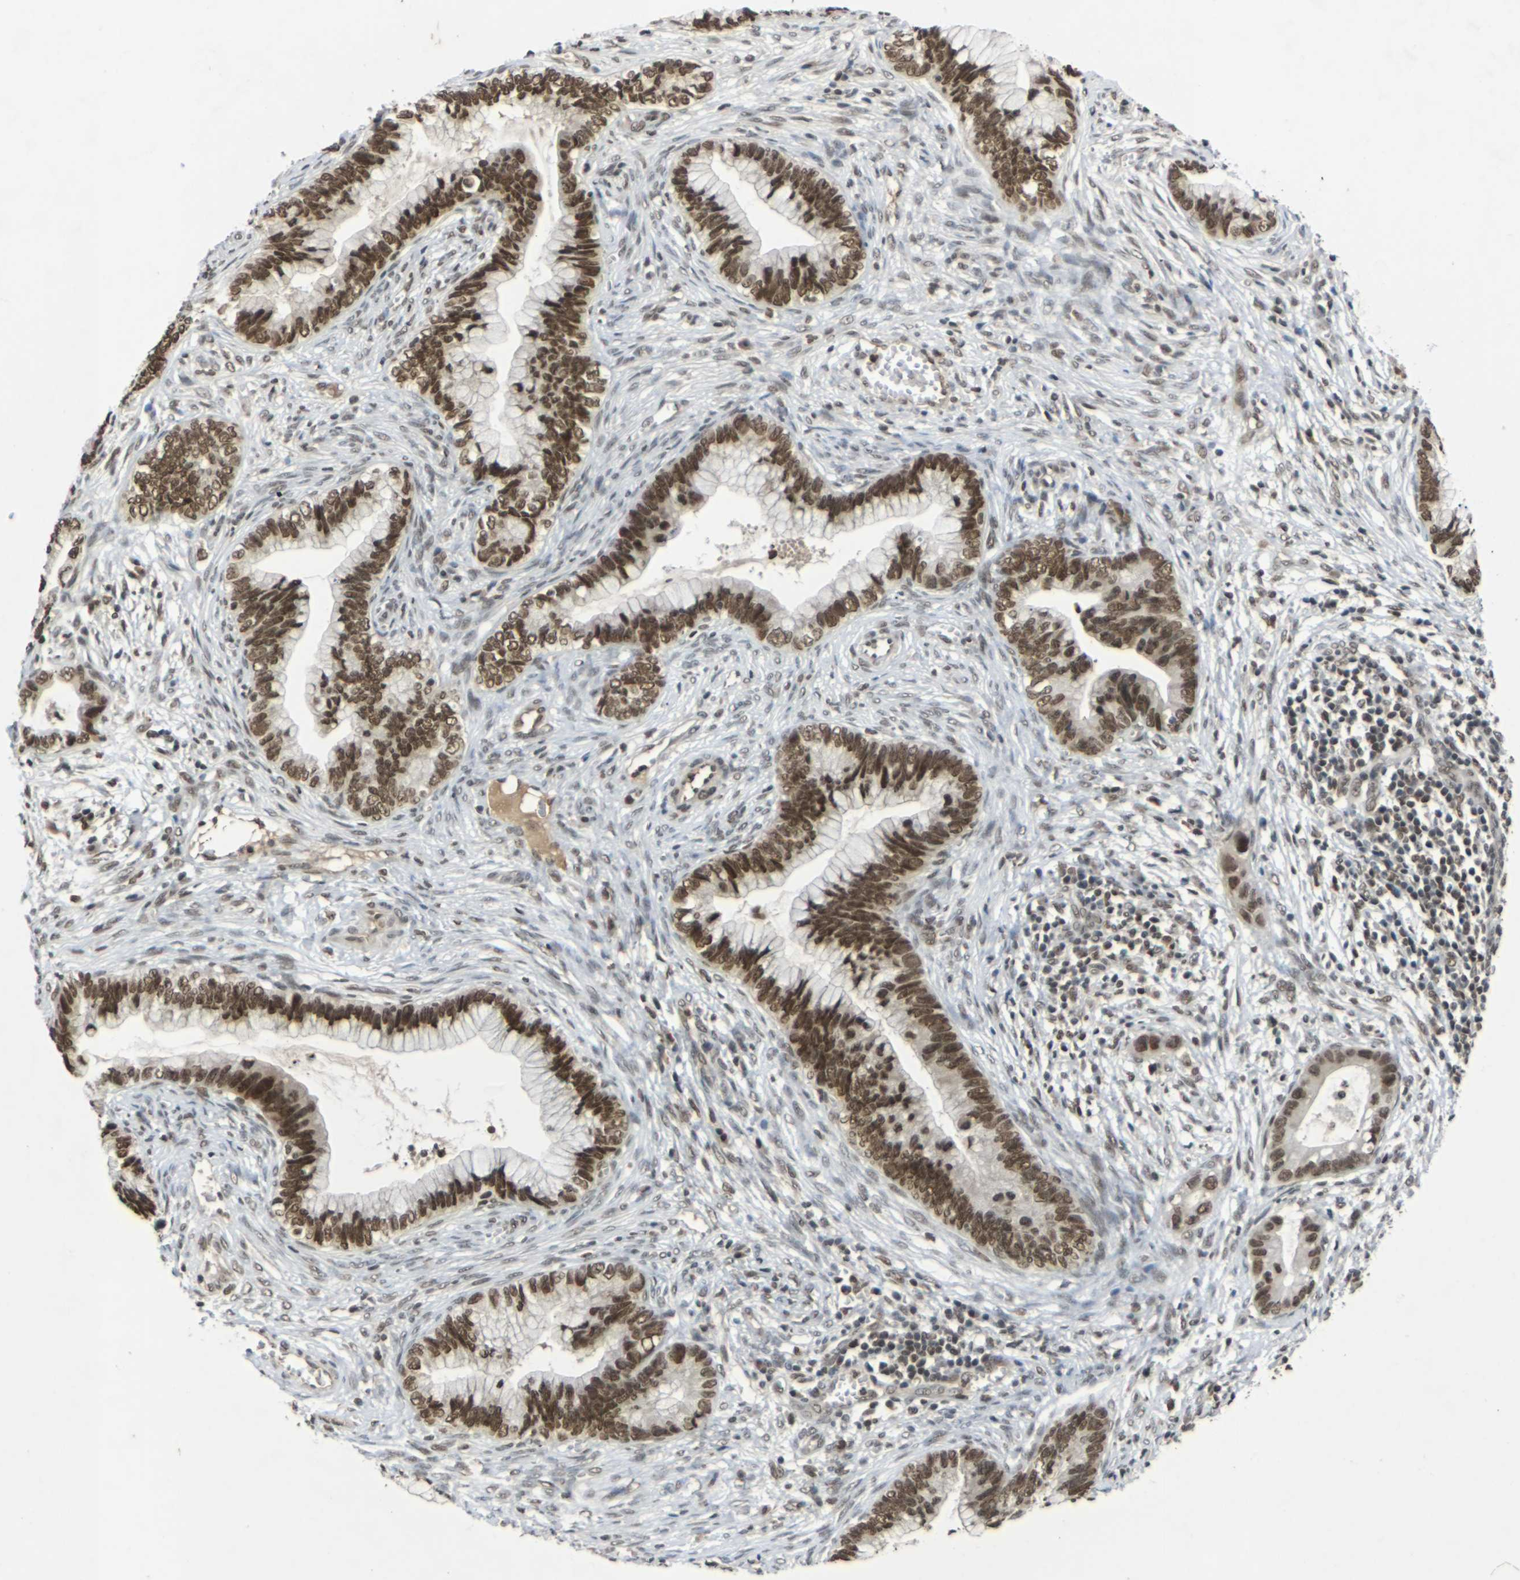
{"staining": {"intensity": "strong", "quantity": ">75%", "location": "nuclear"}, "tissue": "cervical cancer", "cell_type": "Tumor cells", "image_type": "cancer", "snomed": [{"axis": "morphology", "description": "Adenocarcinoma, NOS"}, {"axis": "topography", "description": "Cervix"}], "caption": "Cervical adenocarcinoma stained with a protein marker shows strong staining in tumor cells.", "gene": "NELFA", "patient": {"sex": "female", "age": 44}}